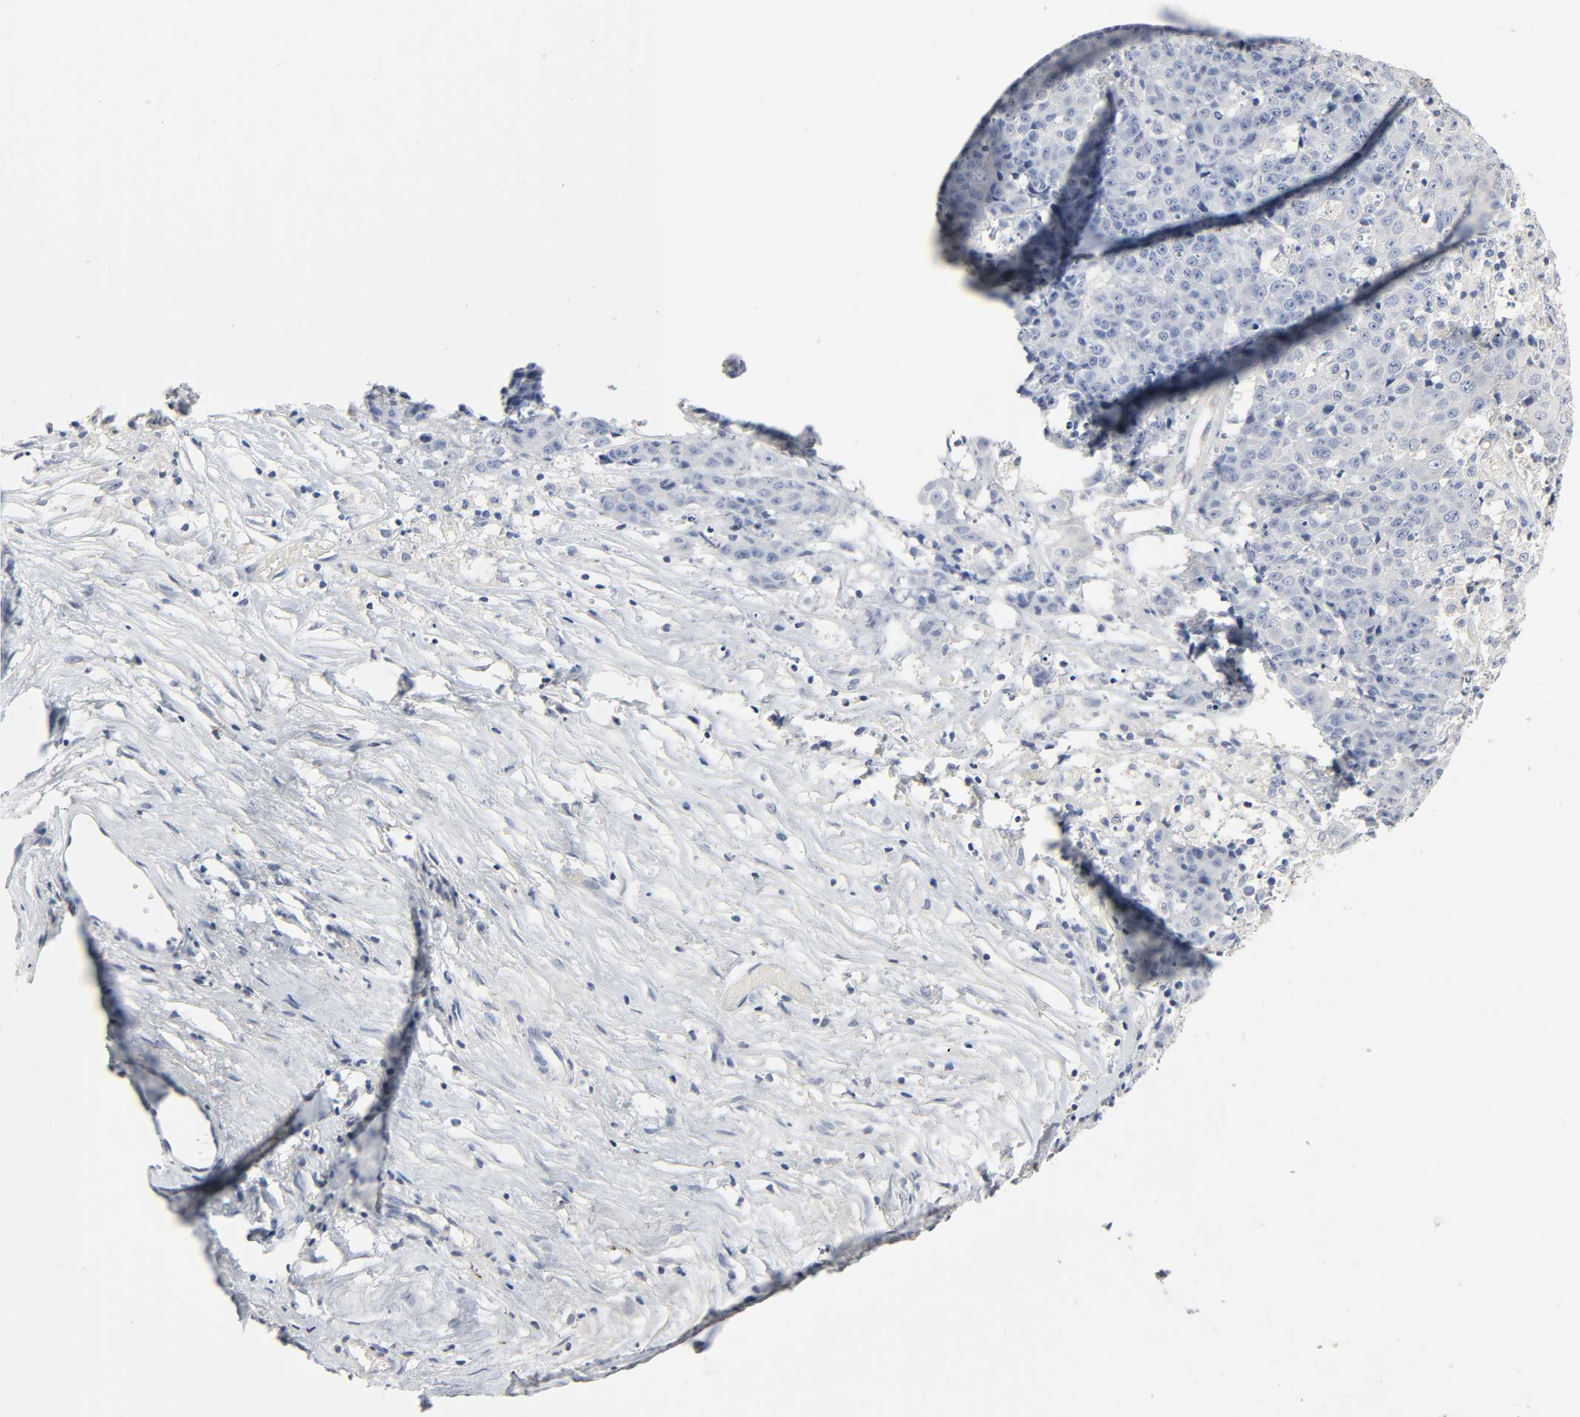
{"staining": {"intensity": "negative", "quantity": "none", "location": "none"}, "tissue": "ovarian cancer", "cell_type": "Tumor cells", "image_type": "cancer", "snomed": [{"axis": "morphology", "description": "Carcinoma, endometroid"}, {"axis": "topography", "description": "Ovary"}], "caption": "A high-resolution histopathology image shows immunohistochemistry (IHC) staining of endometroid carcinoma (ovarian), which shows no significant expression in tumor cells.", "gene": "FBLN5", "patient": {"sex": "female", "age": 42}}